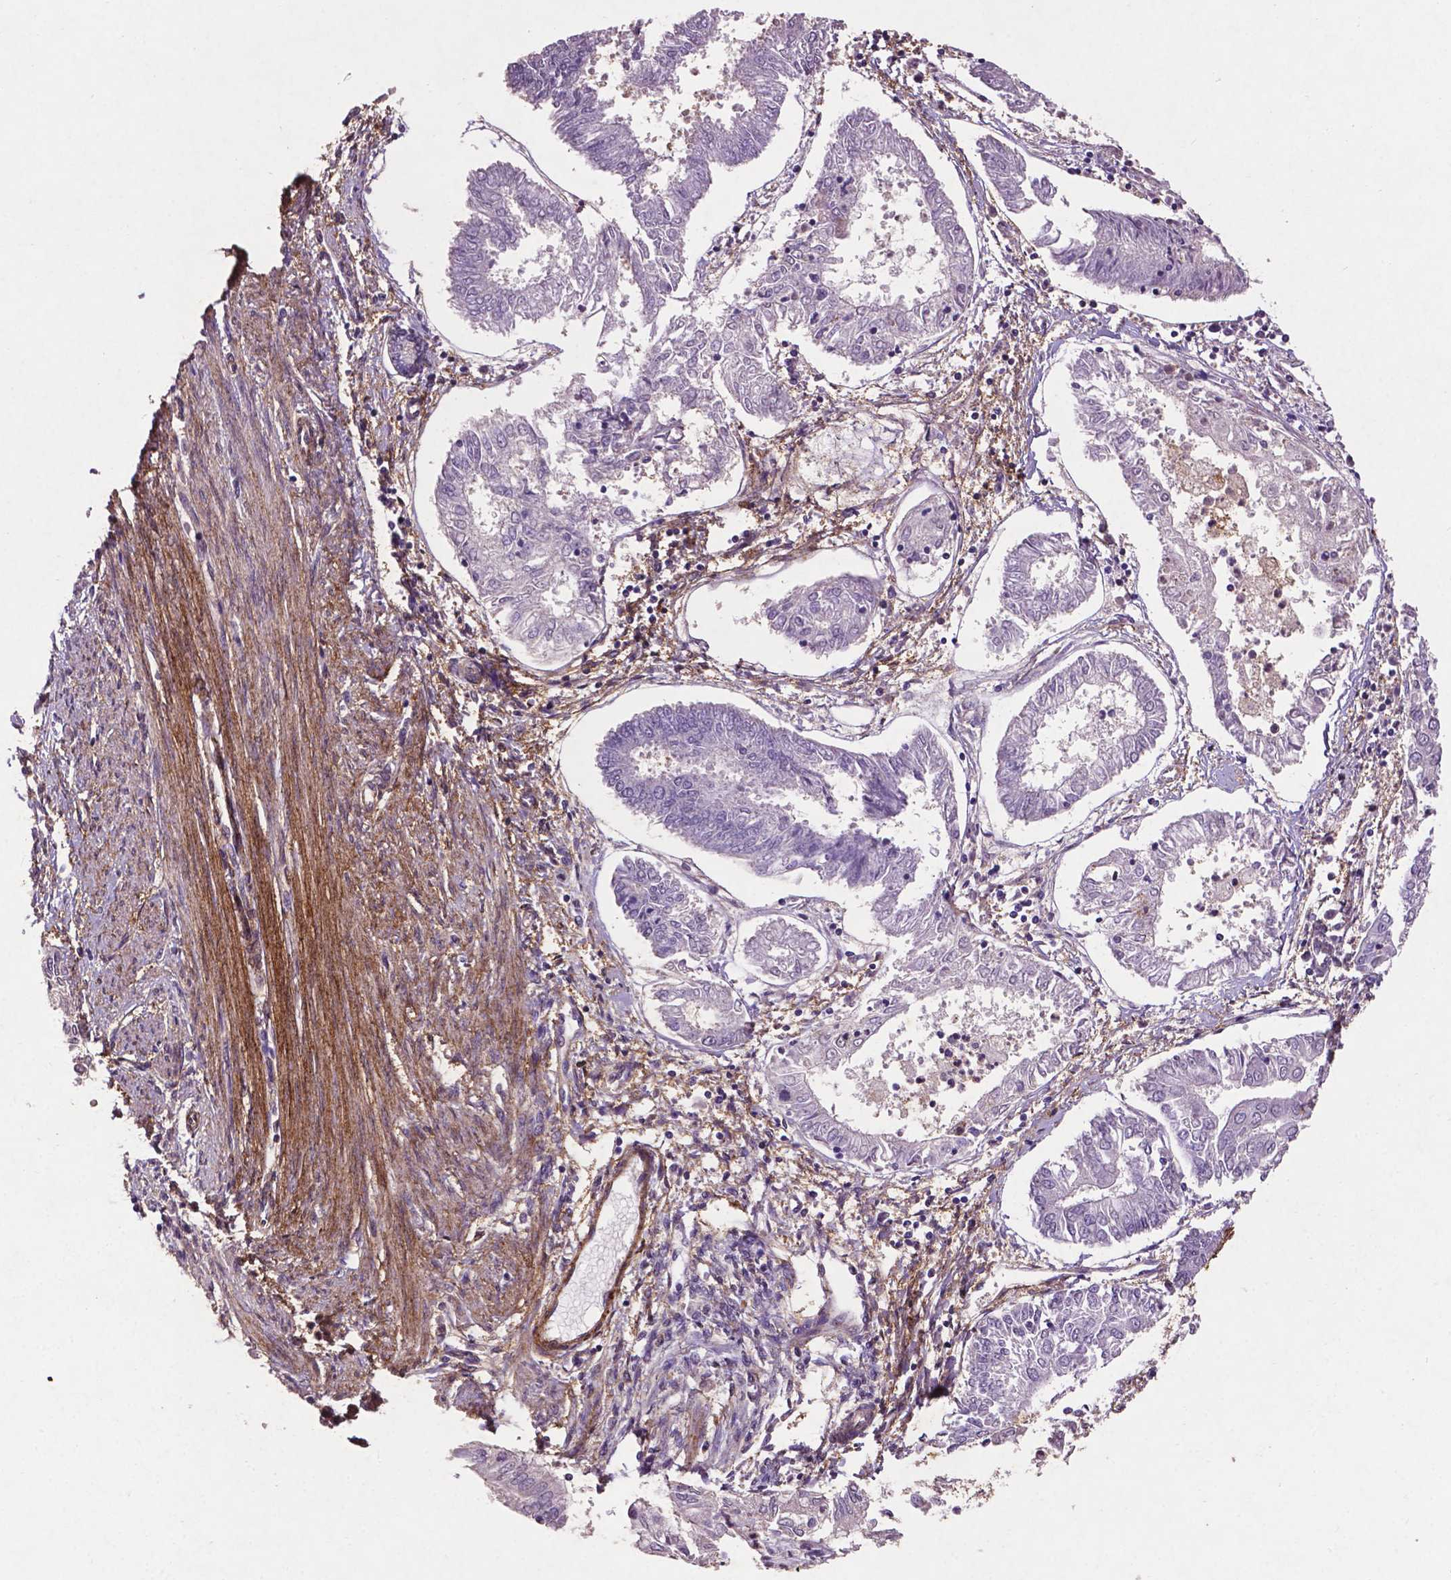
{"staining": {"intensity": "negative", "quantity": "none", "location": "none"}, "tissue": "endometrial cancer", "cell_type": "Tumor cells", "image_type": "cancer", "snomed": [{"axis": "morphology", "description": "Adenocarcinoma, NOS"}, {"axis": "topography", "description": "Endometrium"}], "caption": "Immunohistochemical staining of human endometrial cancer (adenocarcinoma) demonstrates no significant staining in tumor cells.", "gene": "RRAS", "patient": {"sex": "female", "age": 68}}